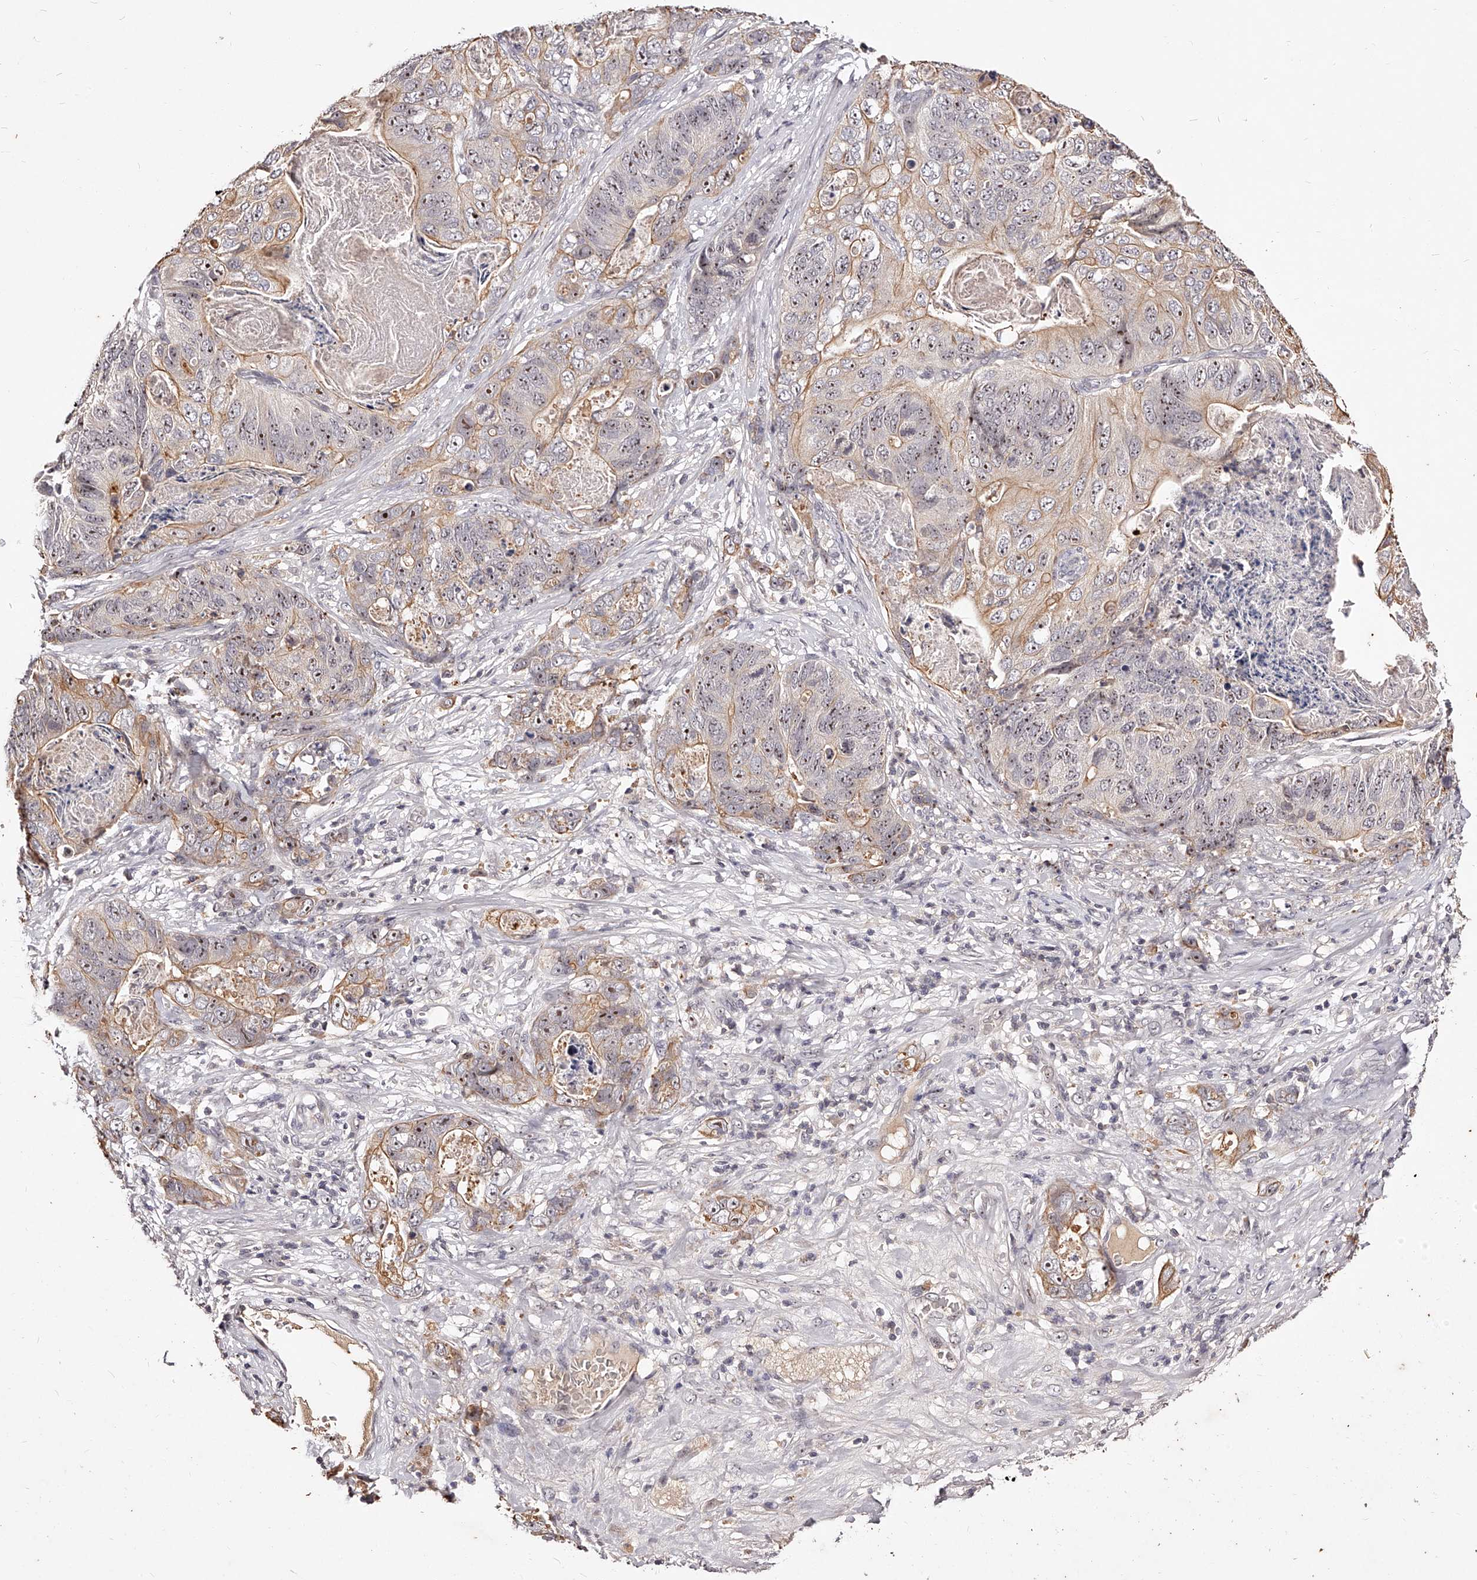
{"staining": {"intensity": "weak", "quantity": ">75%", "location": "cytoplasmic/membranous,nuclear"}, "tissue": "stomach cancer", "cell_type": "Tumor cells", "image_type": "cancer", "snomed": [{"axis": "morphology", "description": "Normal tissue, NOS"}, {"axis": "morphology", "description": "Adenocarcinoma, NOS"}, {"axis": "topography", "description": "Stomach"}], "caption": "The photomicrograph displays immunohistochemical staining of stomach adenocarcinoma. There is weak cytoplasmic/membranous and nuclear expression is present in about >75% of tumor cells.", "gene": "PHACTR1", "patient": {"sex": "female", "age": 89}}